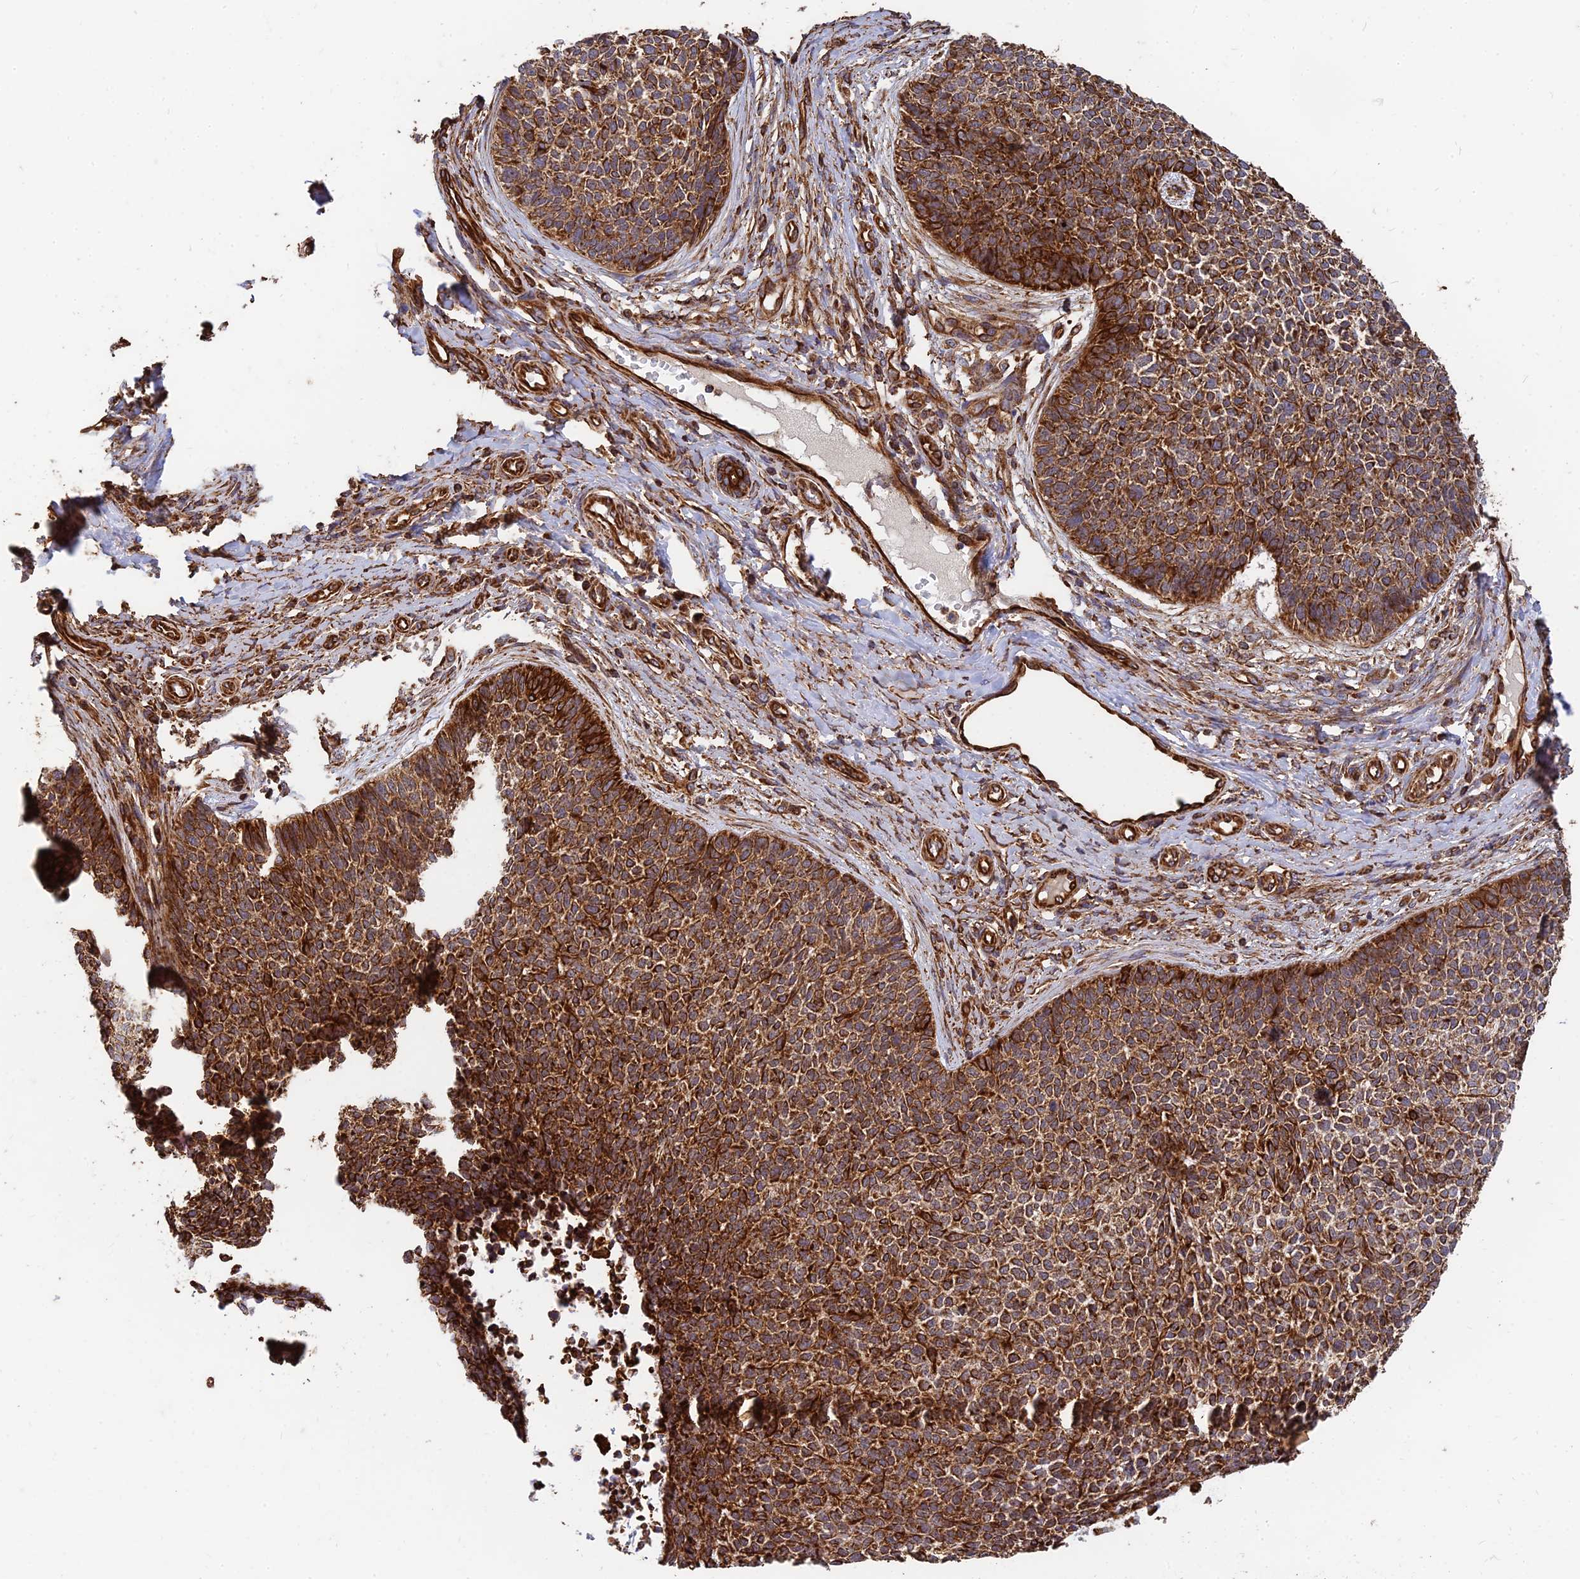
{"staining": {"intensity": "strong", "quantity": ">75%", "location": "cytoplasmic/membranous"}, "tissue": "skin cancer", "cell_type": "Tumor cells", "image_type": "cancer", "snomed": [{"axis": "morphology", "description": "Basal cell carcinoma"}, {"axis": "topography", "description": "Skin"}], "caption": "A high amount of strong cytoplasmic/membranous staining is present in approximately >75% of tumor cells in basal cell carcinoma (skin) tissue. (DAB = brown stain, brightfield microscopy at high magnification).", "gene": "DSTYK", "patient": {"sex": "female", "age": 84}}